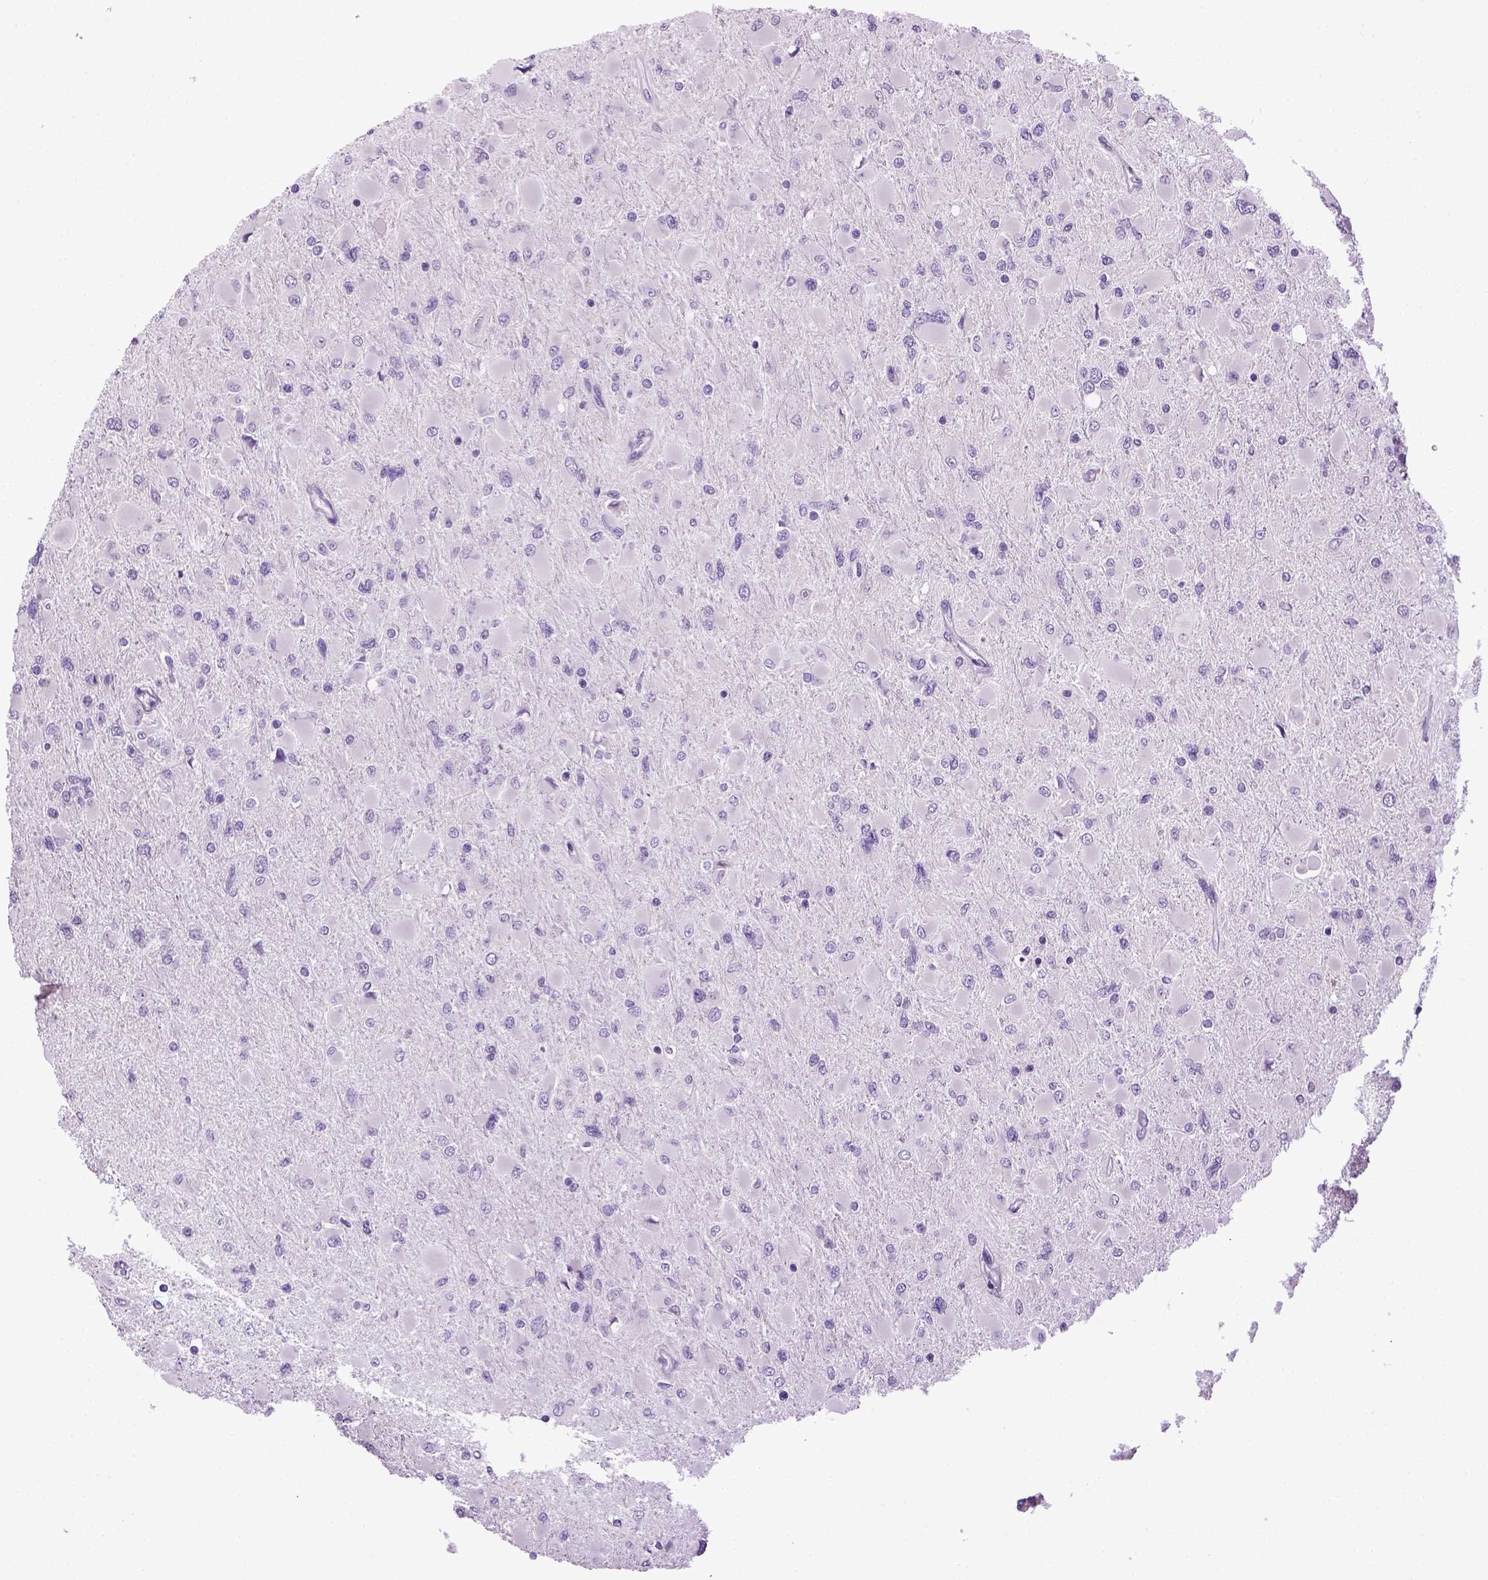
{"staining": {"intensity": "negative", "quantity": "none", "location": "none"}, "tissue": "glioma", "cell_type": "Tumor cells", "image_type": "cancer", "snomed": [{"axis": "morphology", "description": "Glioma, malignant, High grade"}, {"axis": "topography", "description": "Cerebral cortex"}], "caption": "IHC of glioma reveals no positivity in tumor cells.", "gene": "HMCN2", "patient": {"sex": "female", "age": 36}}